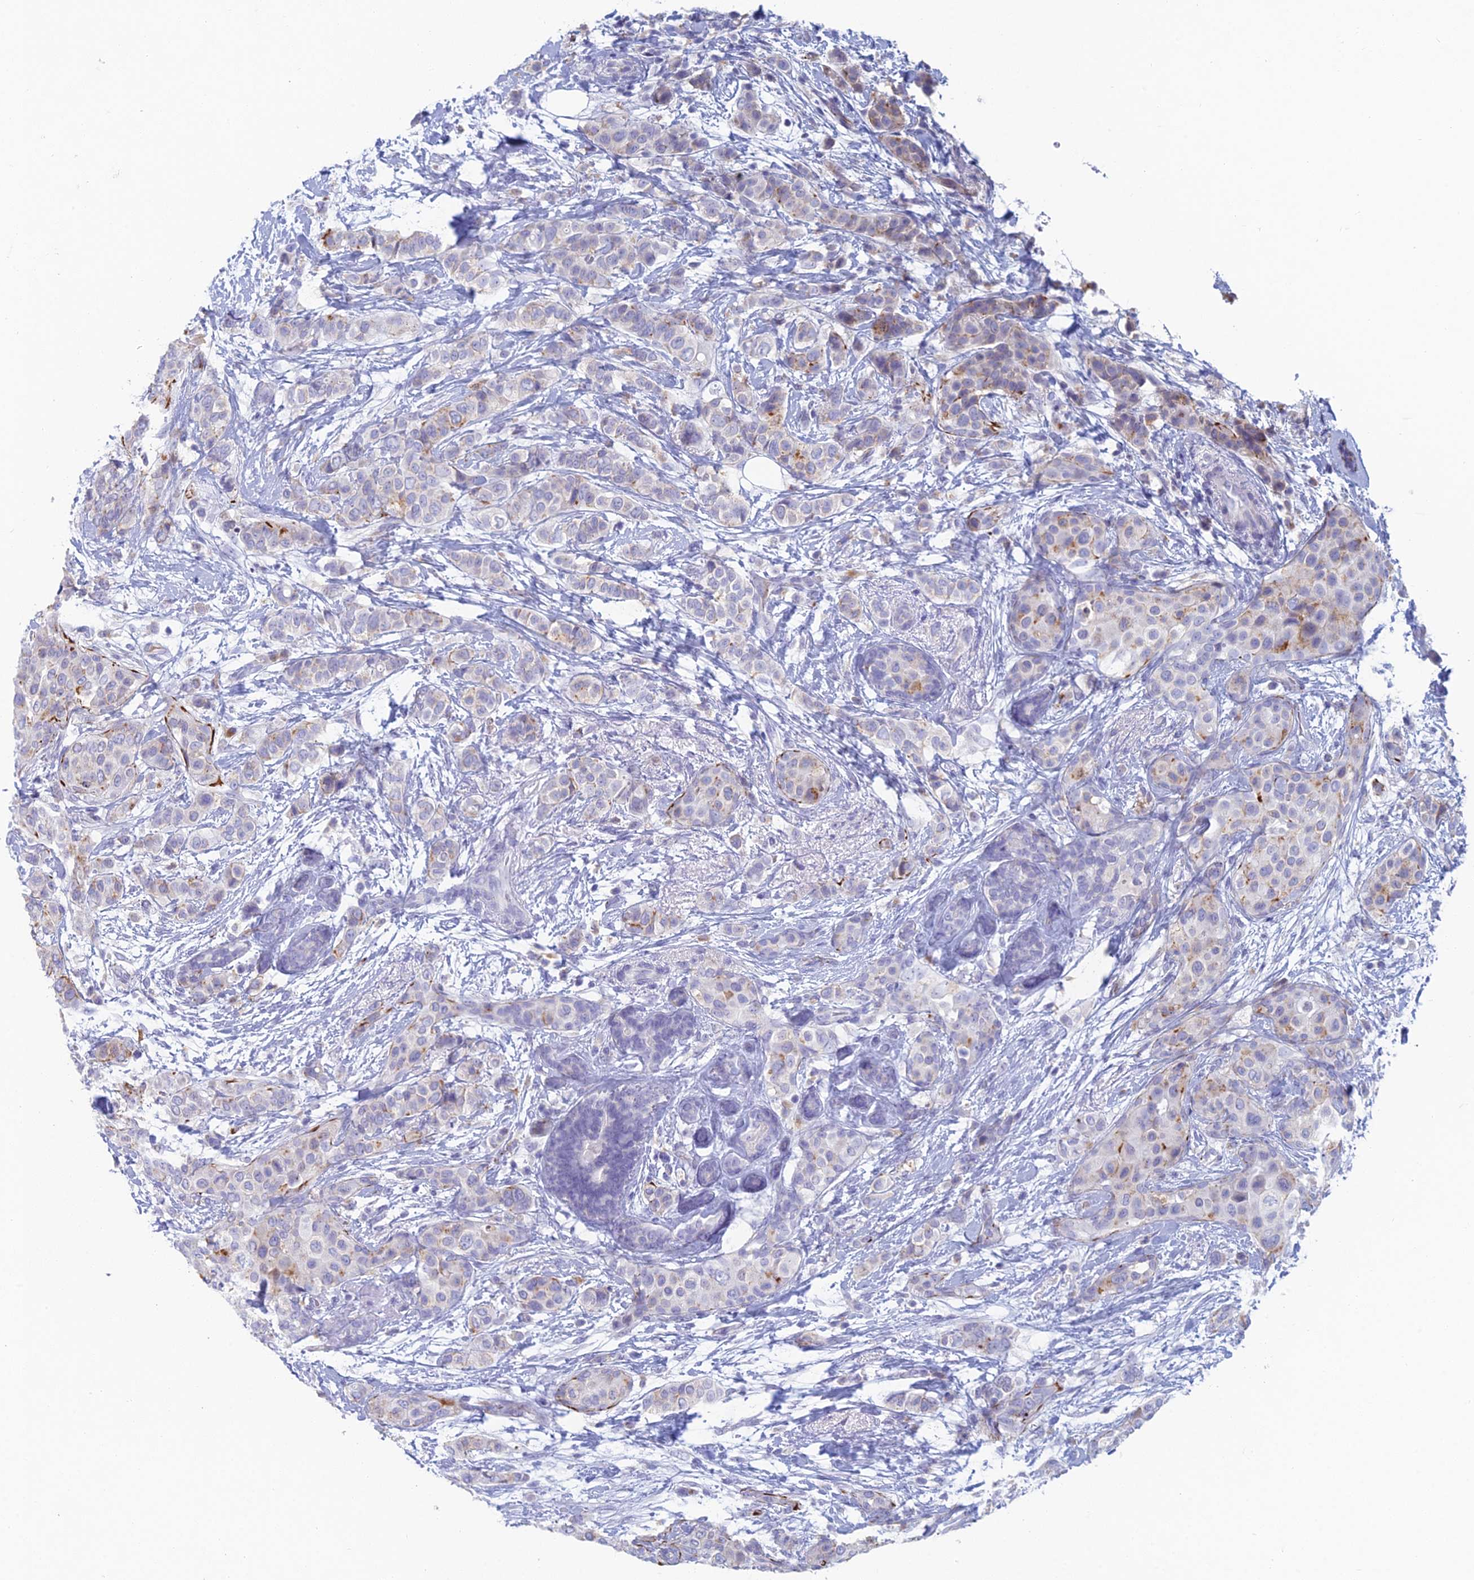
{"staining": {"intensity": "moderate", "quantity": "<25%", "location": "cytoplasmic/membranous"}, "tissue": "breast cancer", "cell_type": "Tumor cells", "image_type": "cancer", "snomed": [{"axis": "morphology", "description": "Lobular carcinoma"}, {"axis": "topography", "description": "Breast"}], "caption": "Human lobular carcinoma (breast) stained for a protein (brown) shows moderate cytoplasmic/membranous positive expression in approximately <25% of tumor cells.", "gene": "FERD3L", "patient": {"sex": "female", "age": 51}}